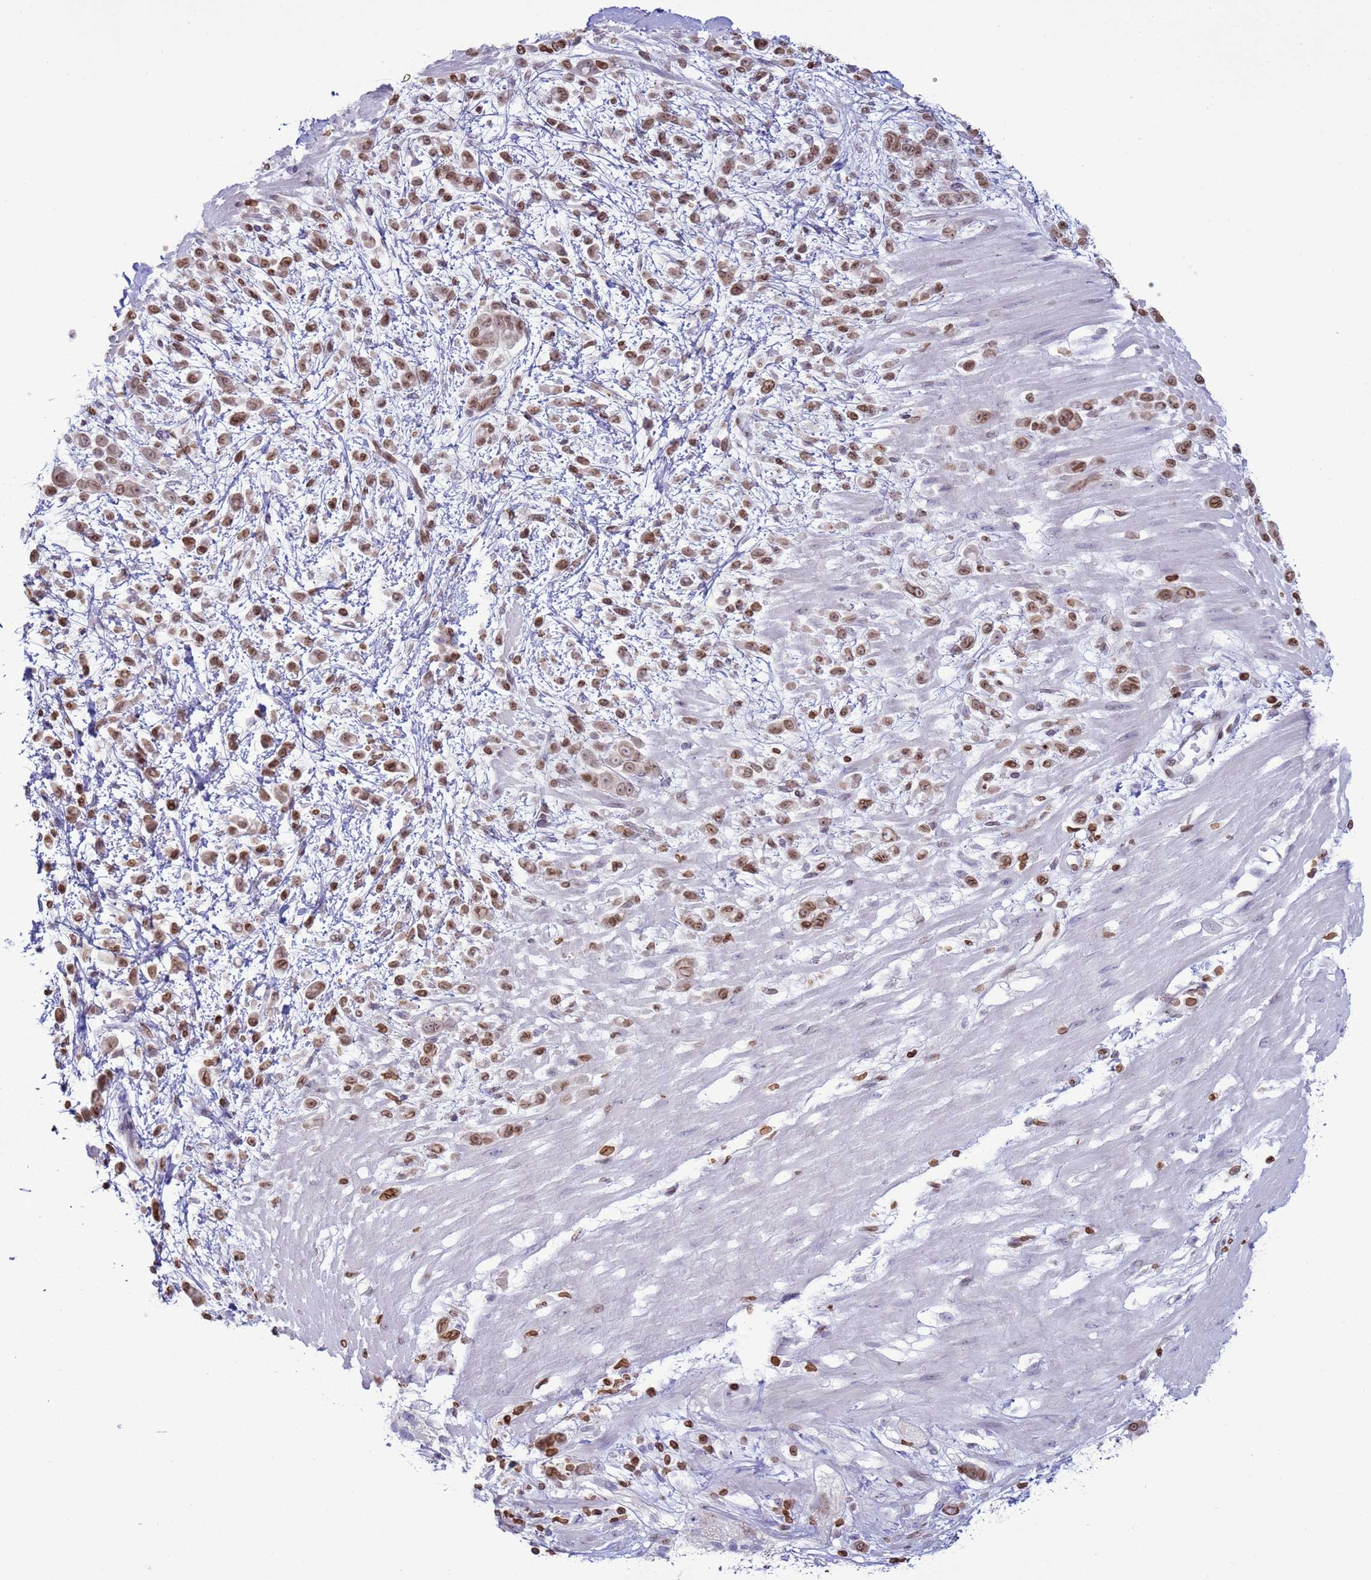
{"staining": {"intensity": "moderate", "quantity": ">75%", "location": "cytoplasmic/membranous,nuclear"}, "tissue": "pancreatic cancer", "cell_type": "Tumor cells", "image_type": "cancer", "snomed": [{"axis": "morphology", "description": "Normal tissue, NOS"}, {"axis": "morphology", "description": "Adenocarcinoma, NOS"}, {"axis": "topography", "description": "Pancreas"}], "caption": "DAB immunohistochemical staining of human pancreatic adenocarcinoma exhibits moderate cytoplasmic/membranous and nuclear protein staining in about >75% of tumor cells. The staining was performed using DAB (3,3'-diaminobenzidine) to visualize the protein expression in brown, while the nuclei were stained in blue with hematoxylin (Magnification: 20x).", "gene": "DHX37", "patient": {"sex": "female", "age": 64}}